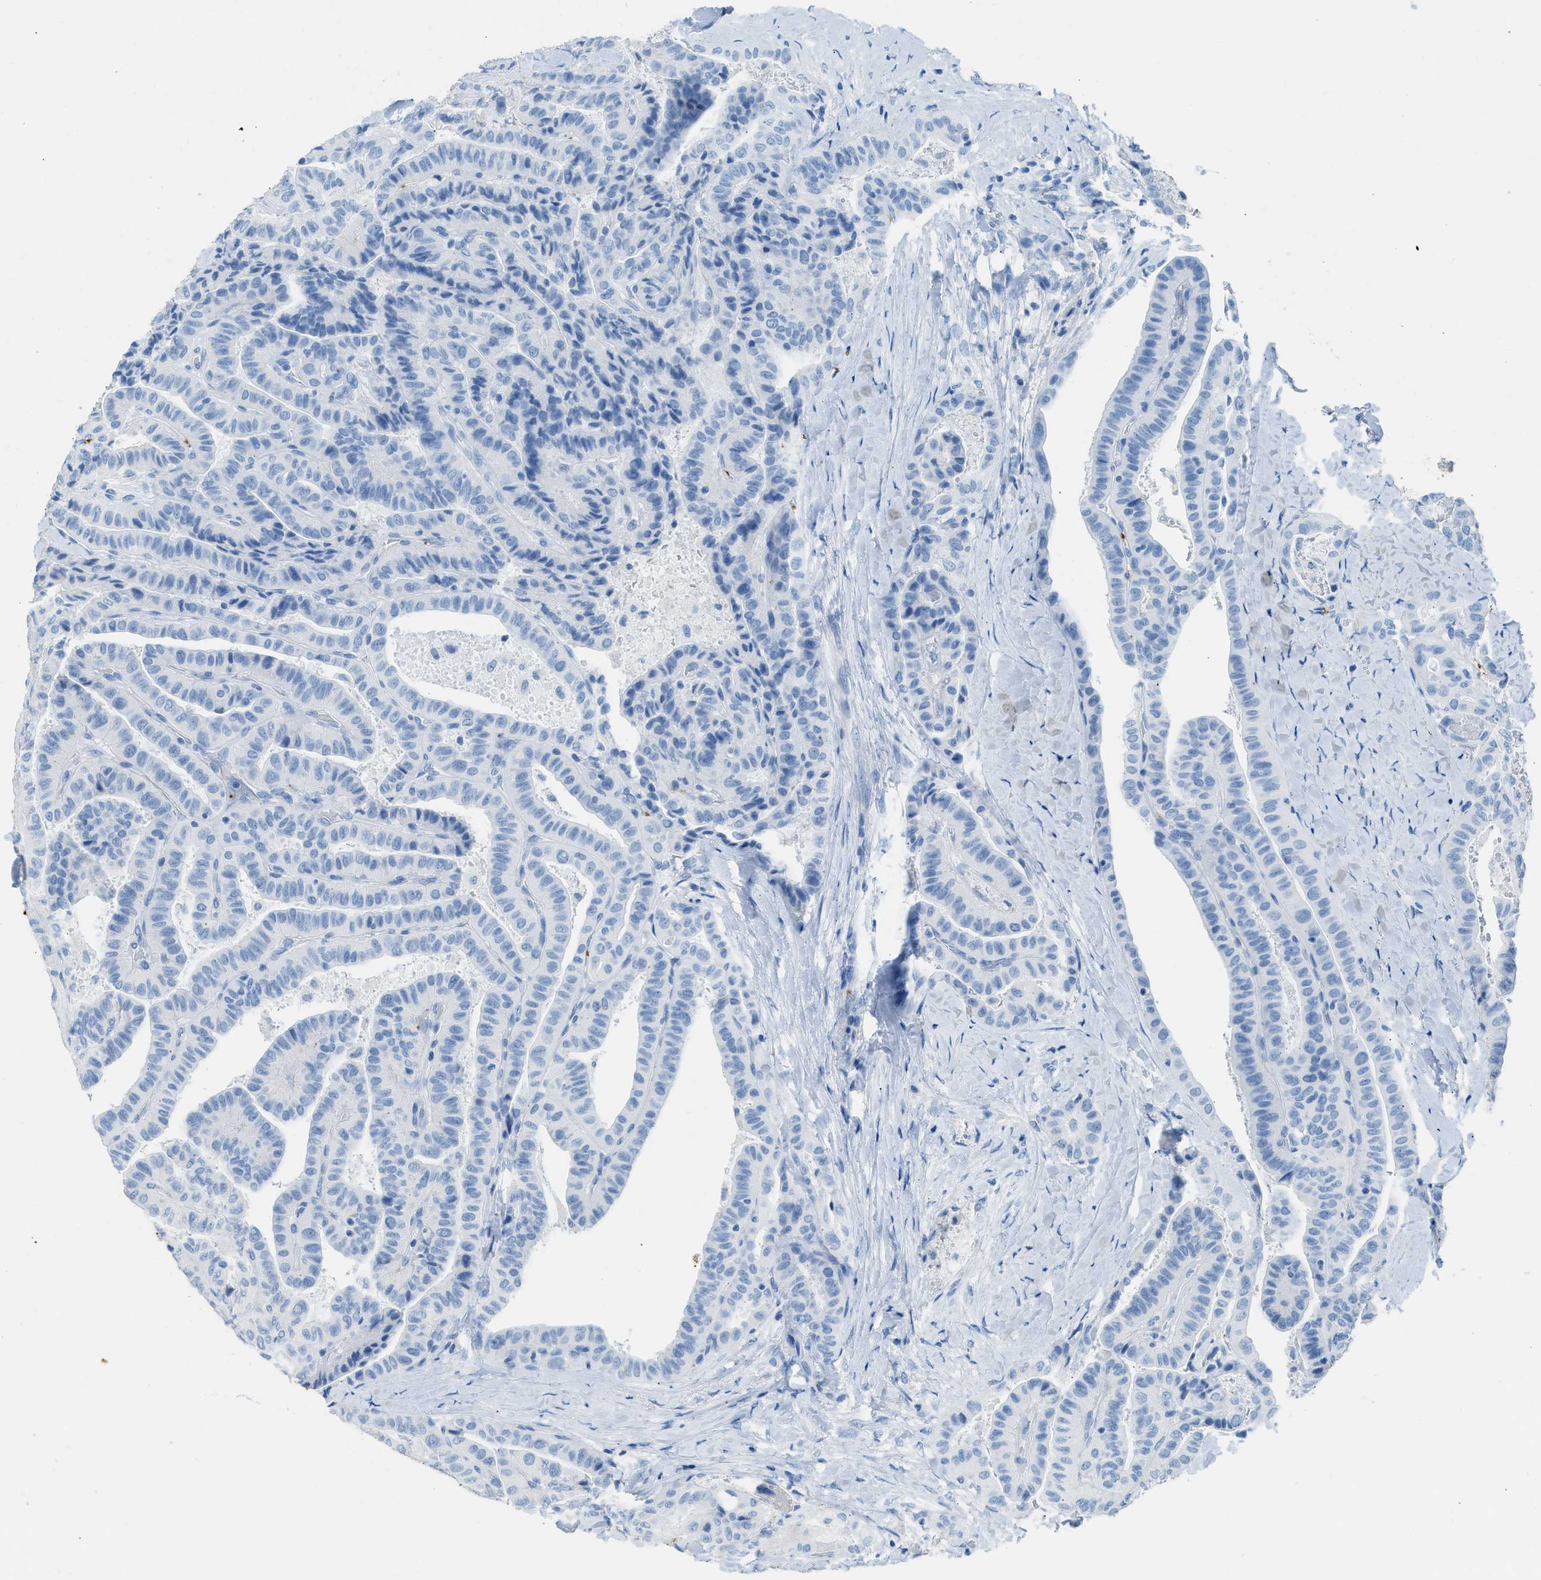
{"staining": {"intensity": "negative", "quantity": "none", "location": "none"}, "tissue": "thyroid cancer", "cell_type": "Tumor cells", "image_type": "cancer", "snomed": [{"axis": "morphology", "description": "Papillary adenocarcinoma, NOS"}, {"axis": "topography", "description": "Thyroid gland"}], "caption": "High magnification brightfield microscopy of thyroid papillary adenocarcinoma stained with DAB (3,3'-diaminobenzidine) (brown) and counterstained with hematoxylin (blue): tumor cells show no significant positivity.", "gene": "FAIM2", "patient": {"sex": "male", "age": 77}}